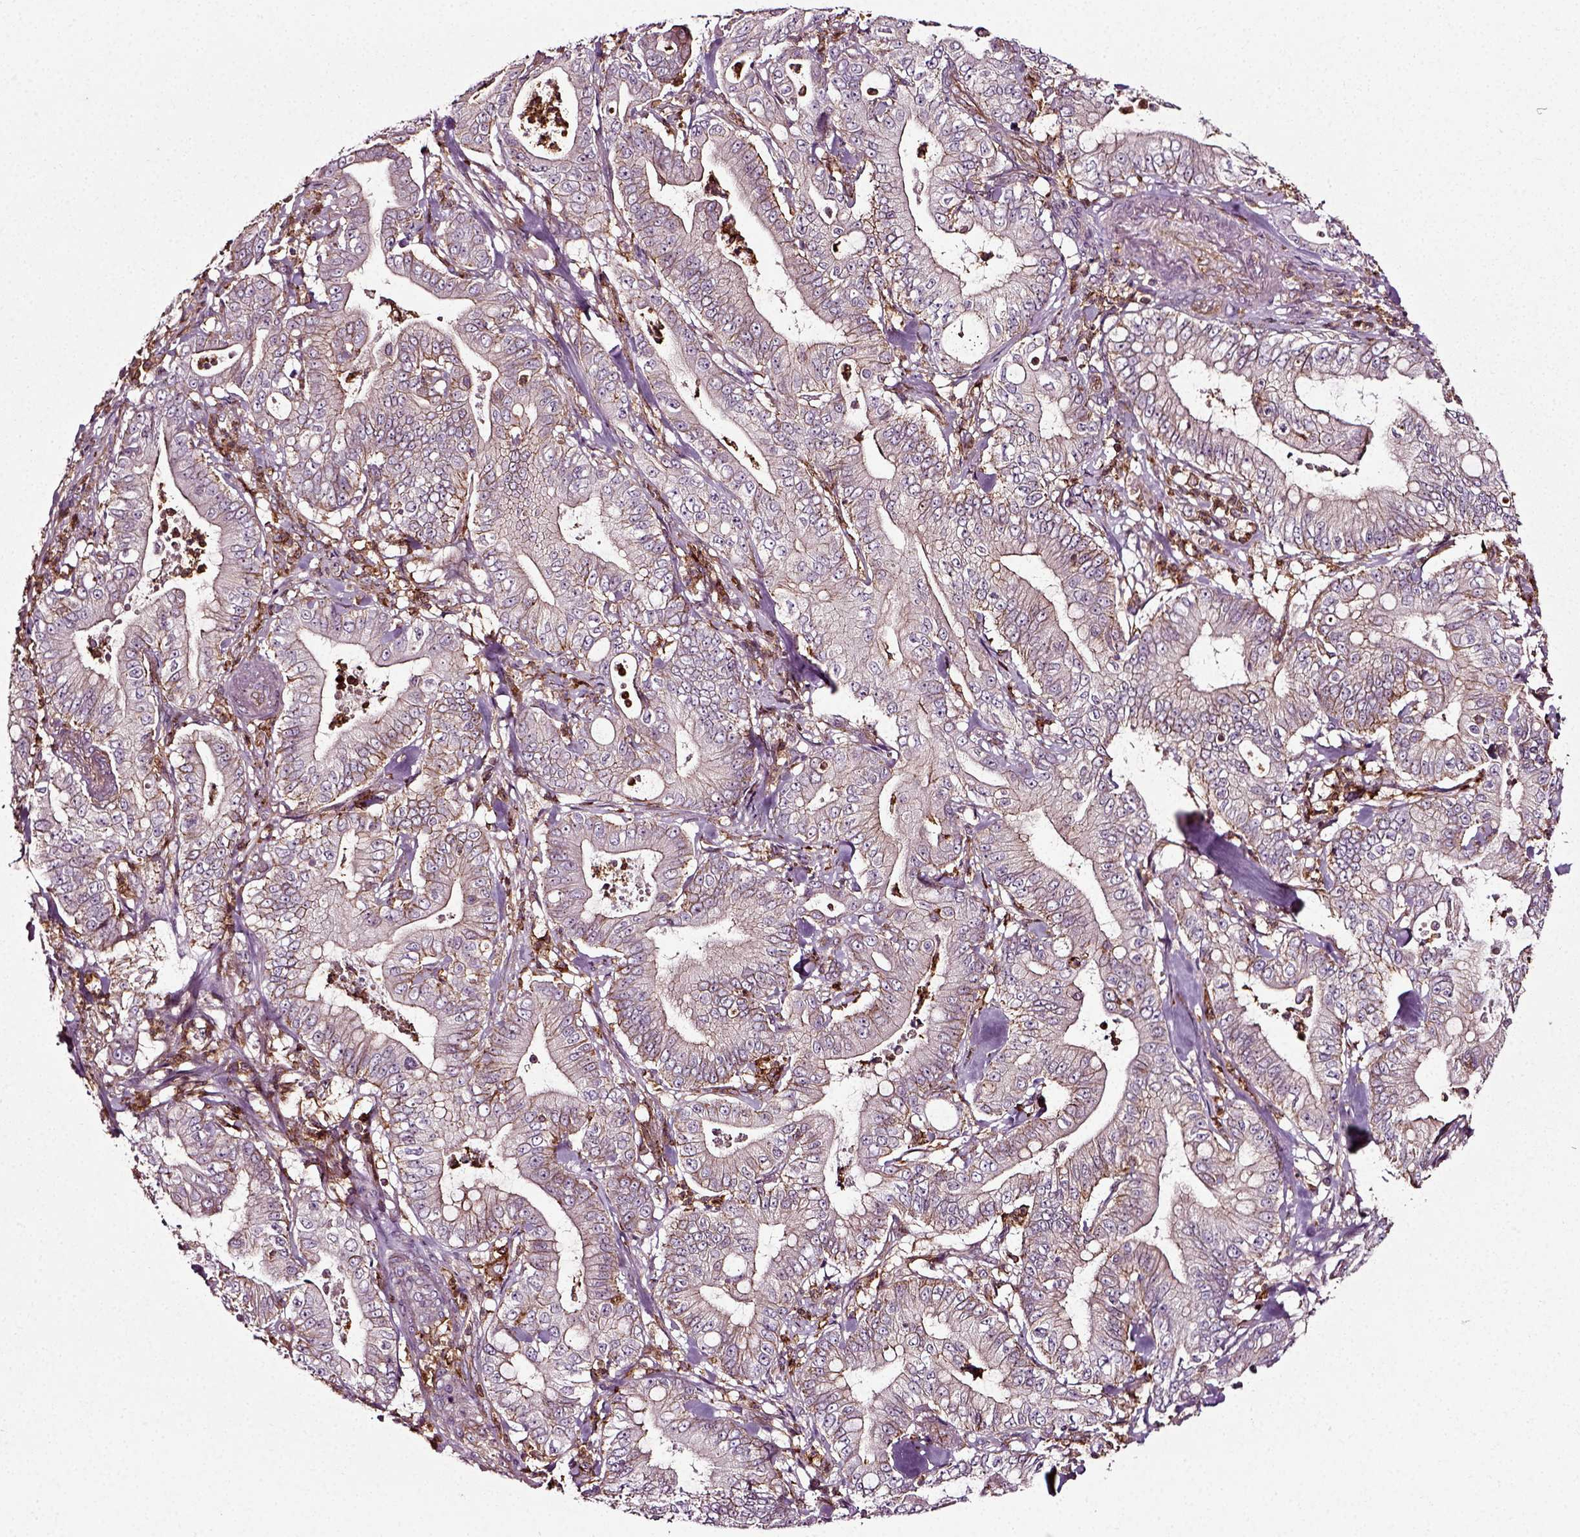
{"staining": {"intensity": "moderate", "quantity": "<25%", "location": "cytoplasmic/membranous"}, "tissue": "pancreatic cancer", "cell_type": "Tumor cells", "image_type": "cancer", "snomed": [{"axis": "morphology", "description": "Adenocarcinoma, NOS"}, {"axis": "topography", "description": "Pancreas"}], "caption": "A brown stain highlights moderate cytoplasmic/membranous expression of a protein in pancreatic adenocarcinoma tumor cells.", "gene": "RHOF", "patient": {"sex": "male", "age": 71}}